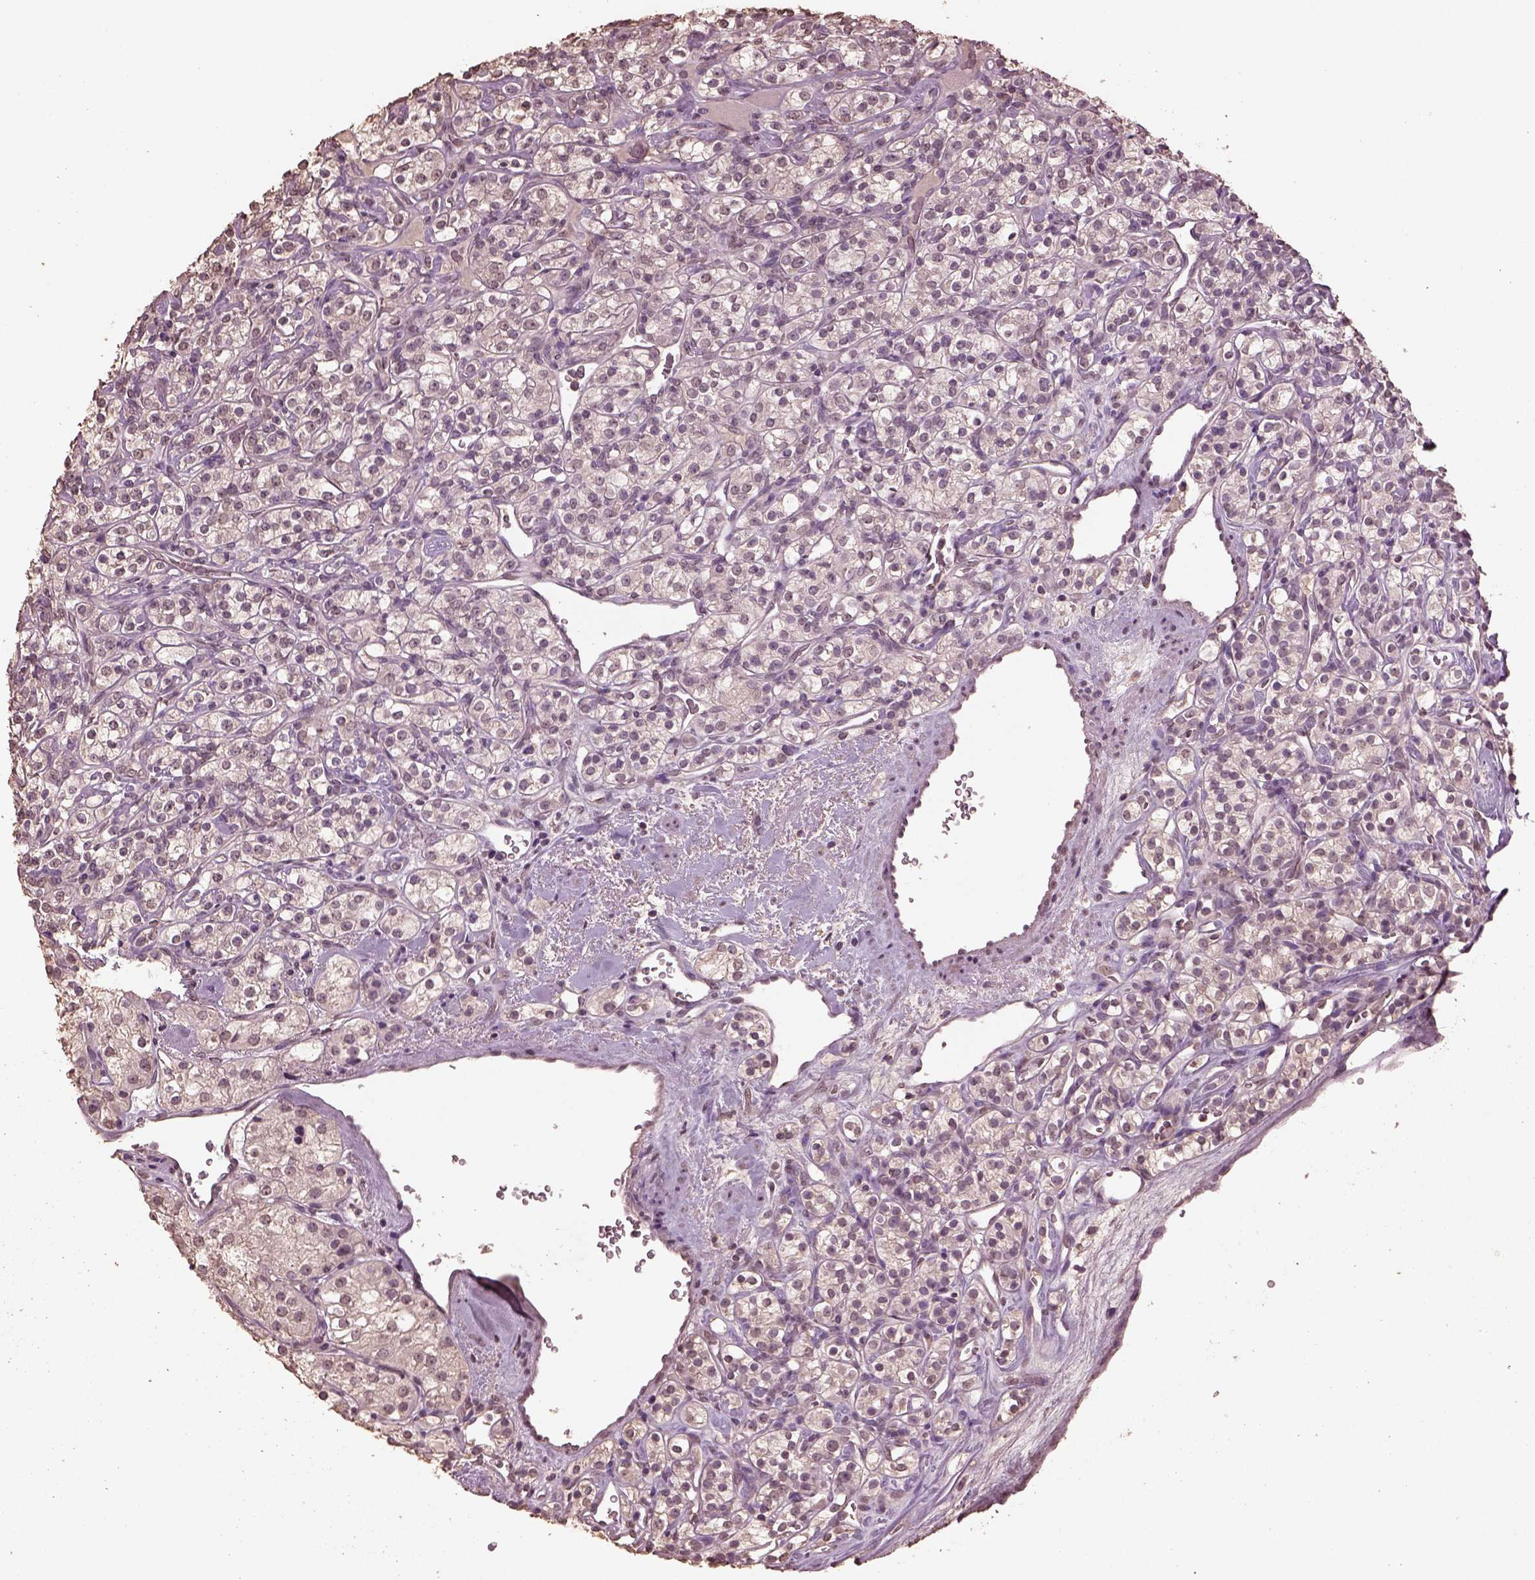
{"staining": {"intensity": "negative", "quantity": "none", "location": "none"}, "tissue": "renal cancer", "cell_type": "Tumor cells", "image_type": "cancer", "snomed": [{"axis": "morphology", "description": "Adenocarcinoma, NOS"}, {"axis": "topography", "description": "Kidney"}], "caption": "Immunohistochemistry (IHC) micrograph of renal adenocarcinoma stained for a protein (brown), which displays no staining in tumor cells.", "gene": "CPT1C", "patient": {"sex": "male", "age": 77}}